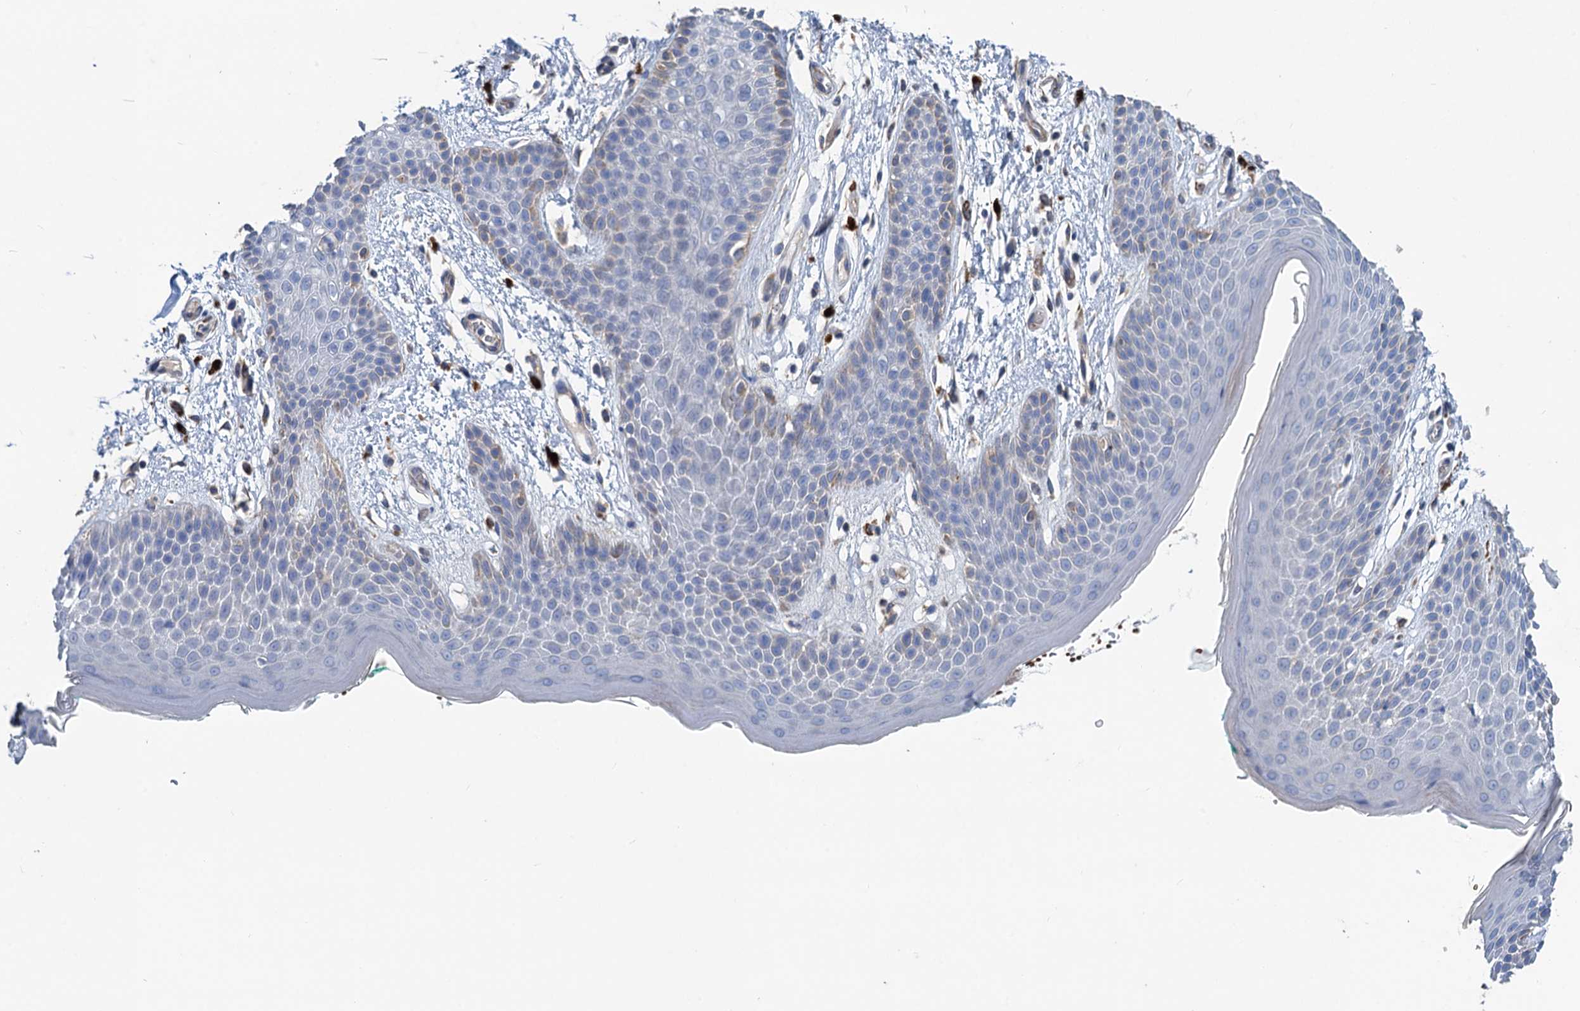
{"staining": {"intensity": "negative", "quantity": "none", "location": "none"}, "tissue": "skin", "cell_type": "Epidermal cells", "image_type": "normal", "snomed": [{"axis": "morphology", "description": "Normal tissue, NOS"}, {"axis": "topography", "description": "Anal"}], "caption": "Immunohistochemistry (IHC) of unremarkable human skin displays no staining in epidermal cells.", "gene": "SMCO3", "patient": {"sex": "male", "age": 74}}